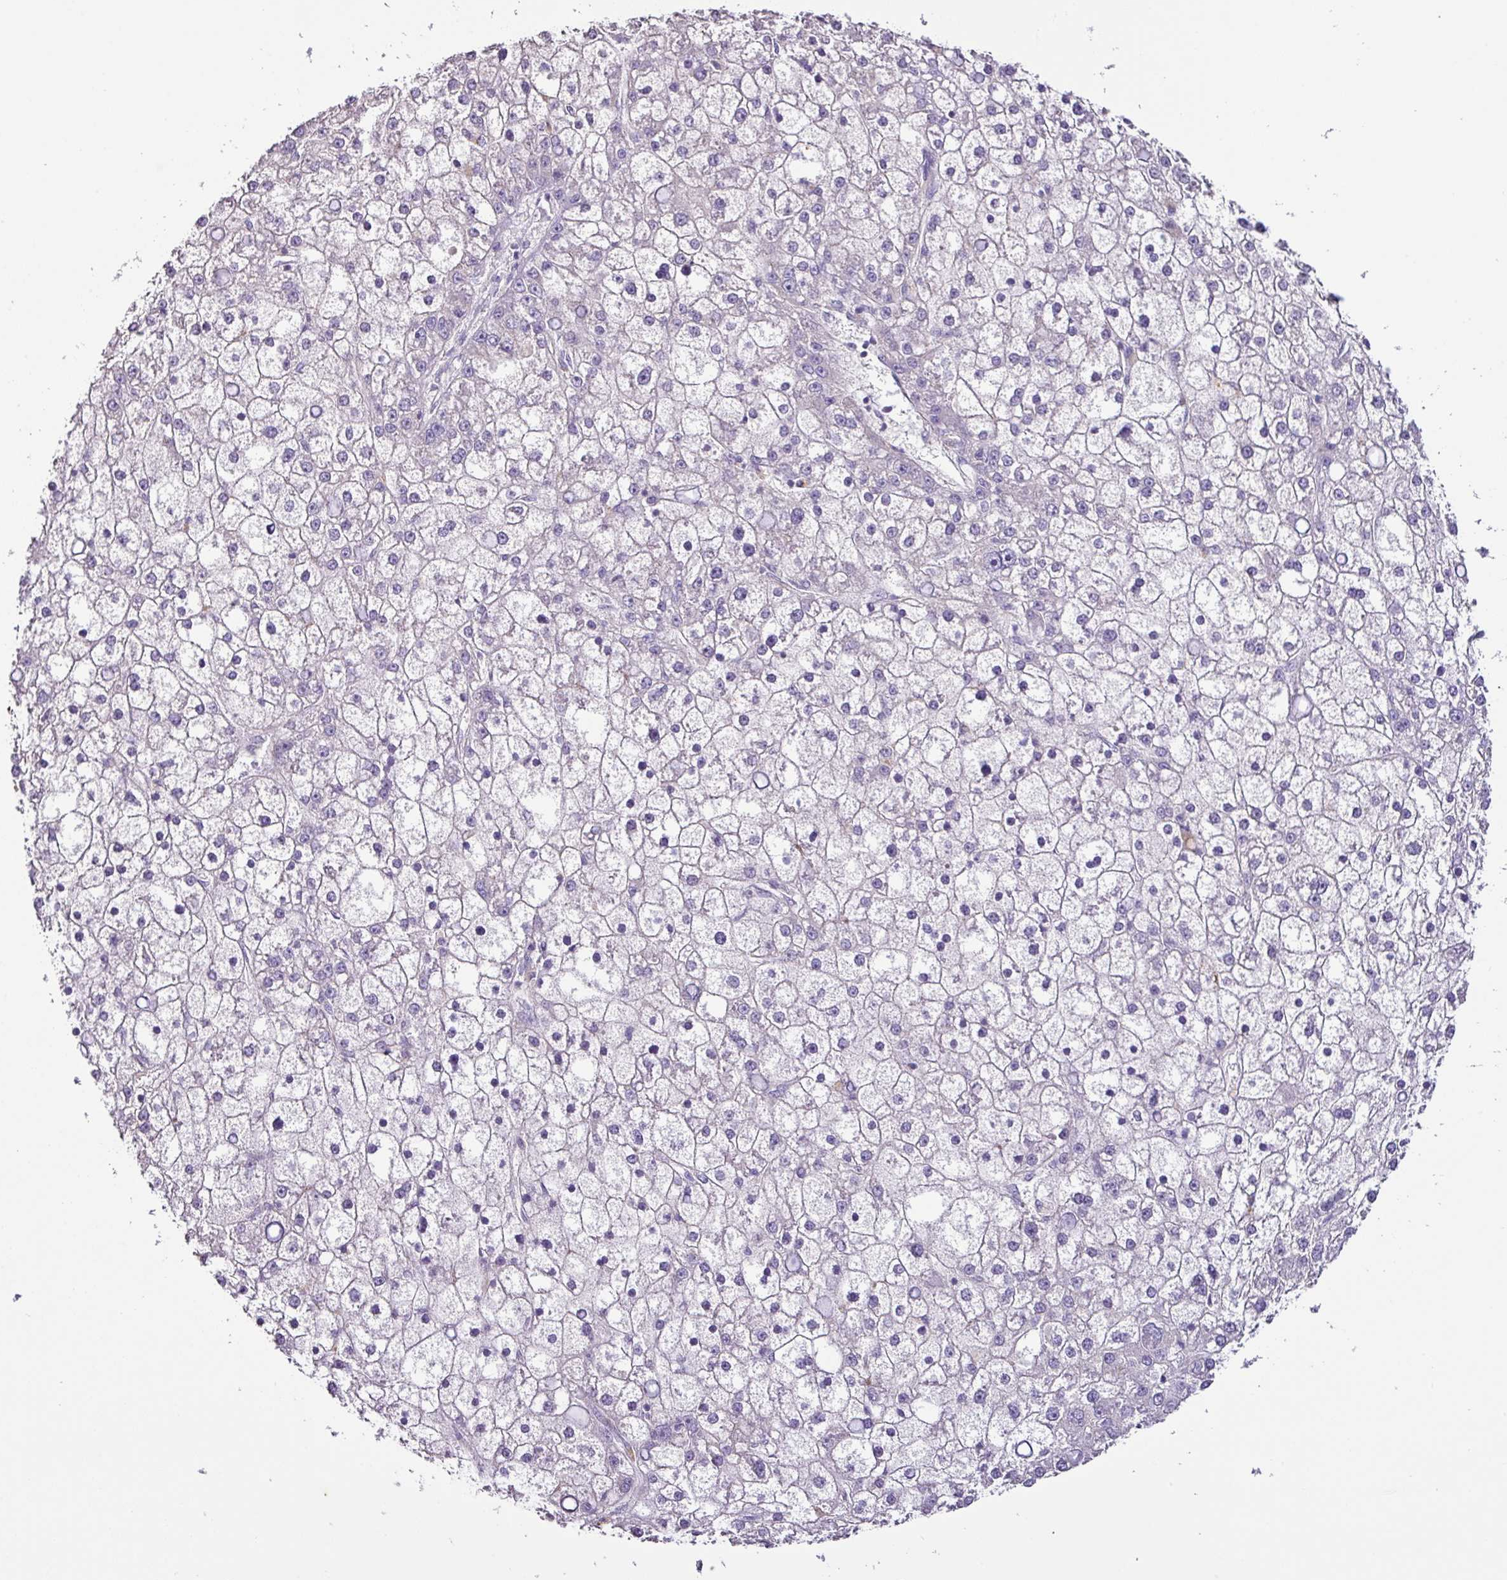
{"staining": {"intensity": "negative", "quantity": "none", "location": "none"}, "tissue": "liver cancer", "cell_type": "Tumor cells", "image_type": "cancer", "snomed": [{"axis": "morphology", "description": "Carcinoma, Hepatocellular, NOS"}, {"axis": "topography", "description": "Liver"}], "caption": "Tumor cells are negative for protein expression in human liver cancer. (DAB (3,3'-diaminobenzidine) IHC with hematoxylin counter stain).", "gene": "AGR3", "patient": {"sex": "male", "age": 67}}